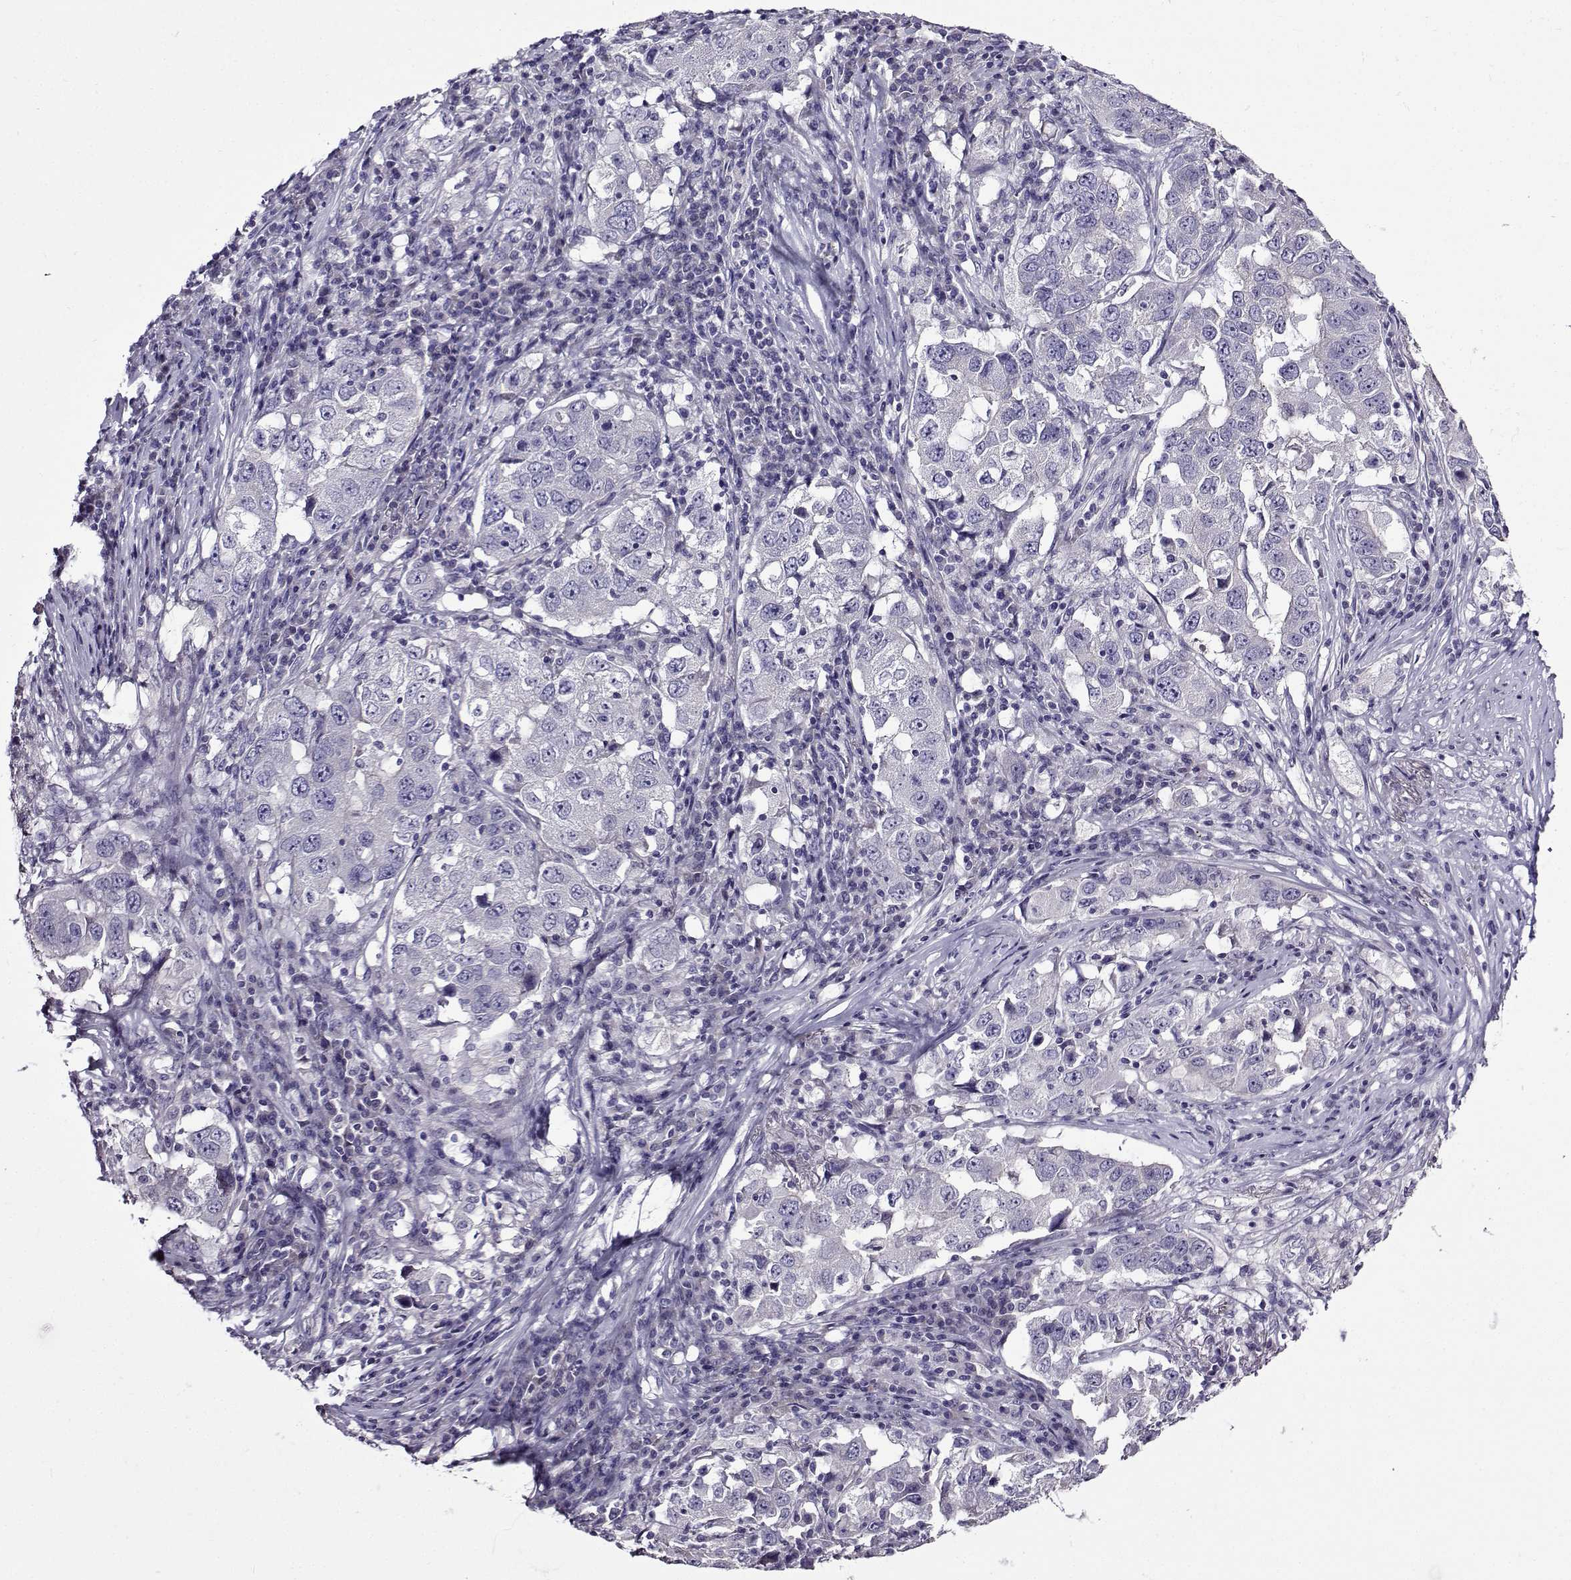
{"staining": {"intensity": "negative", "quantity": "none", "location": "none"}, "tissue": "lung cancer", "cell_type": "Tumor cells", "image_type": "cancer", "snomed": [{"axis": "morphology", "description": "Adenocarcinoma, NOS"}, {"axis": "topography", "description": "Lung"}], "caption": "Histopathology image shows no significant protein staining in tumor cells of lung cancer (adenocarcinoma). (DAB immunohistochemistry (IHC), high magnification).", "gene": "TMEM266", "patient": {"sex": "male", "age": 73}}